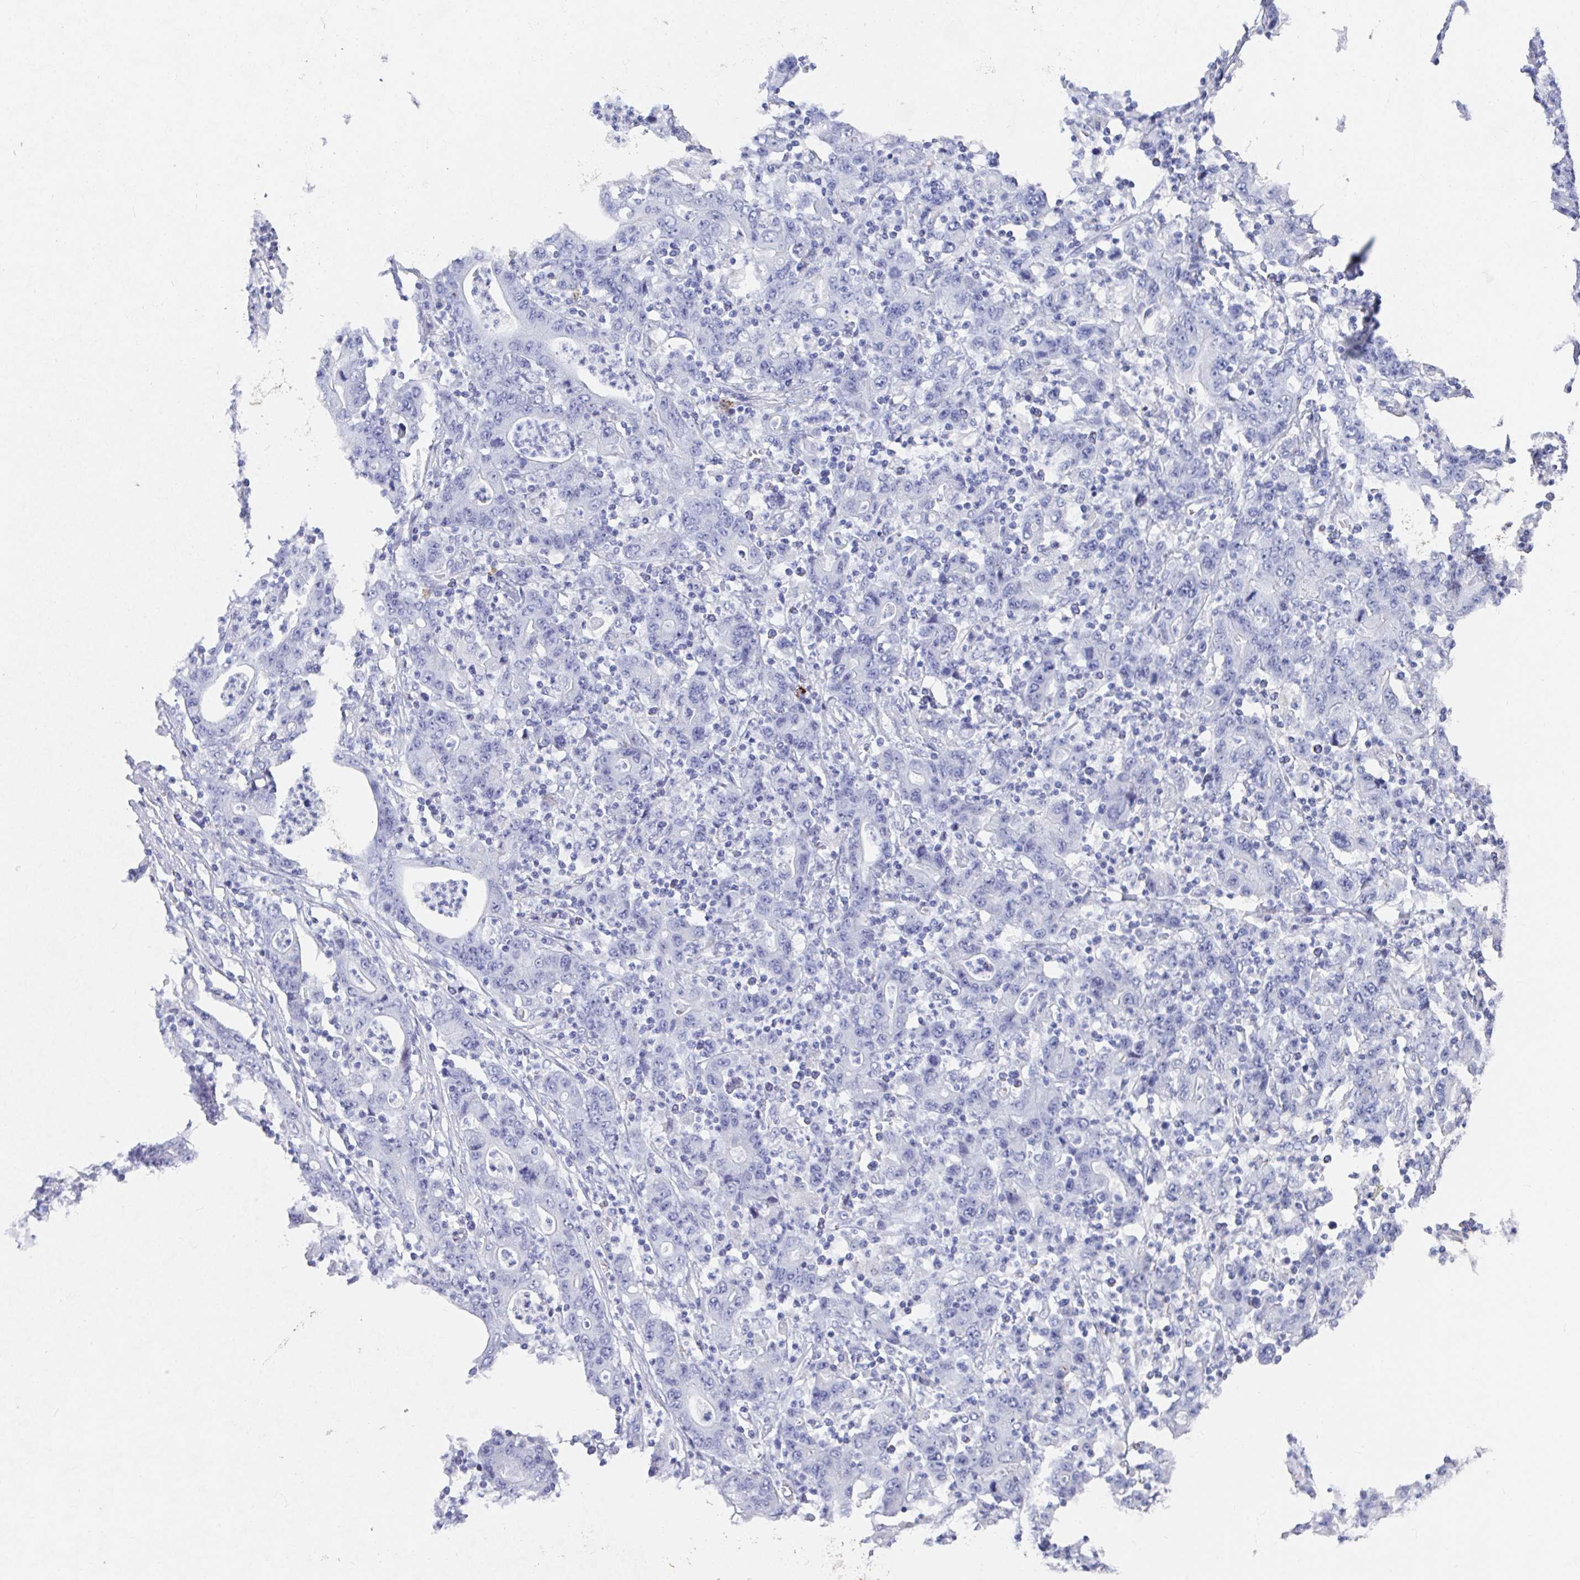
{"staining": {"intensity": "negative", "quantity": "none", "location": "none"}, "tissue": "stomach cancer", "cell_type": "Tumor cells", "image_type": "cancer", "snomed": [{"axis": "morphology", "description": "Adenocarcinoma, NOS"}, {"axis": "topography", "description": "Stomach, upper"}], "caption": "Stomach adenocarcinoma was stained to show a protein in brown. There is no significant expression in tumor cells.", "gene": "GRIA1", "patient": {"sex": "male", "age": 69}}